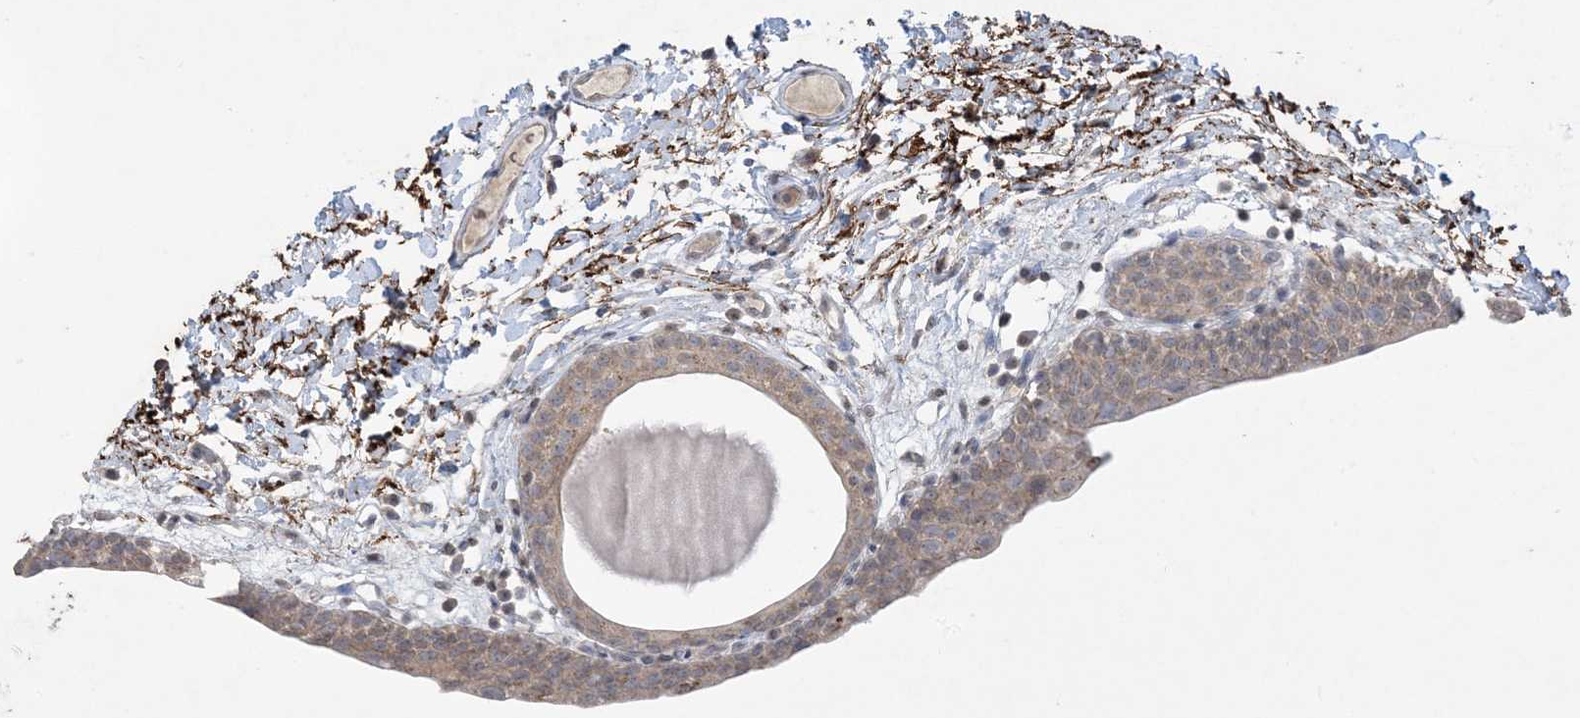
{"staining": {"intensity": "weak", "quantity": ">75%", "location": "cytoplasmic/membranous"}, "tissue": "urinary bladder", "cell_type": "Urothelial cells", "image_type": "normal", "snomed": [{"axis": "morphology", "description": "Normal tissue, NOS"}, {"axis": "topography", "description": "Urinary bladder"}], "caption": "Weak cytoplasmic/membranous expression is identified in about >75% of urothelial cells in unremarkable urinary bladder.", "gene": "XRN1", "patient": {"sex": "male", "age": 83}}